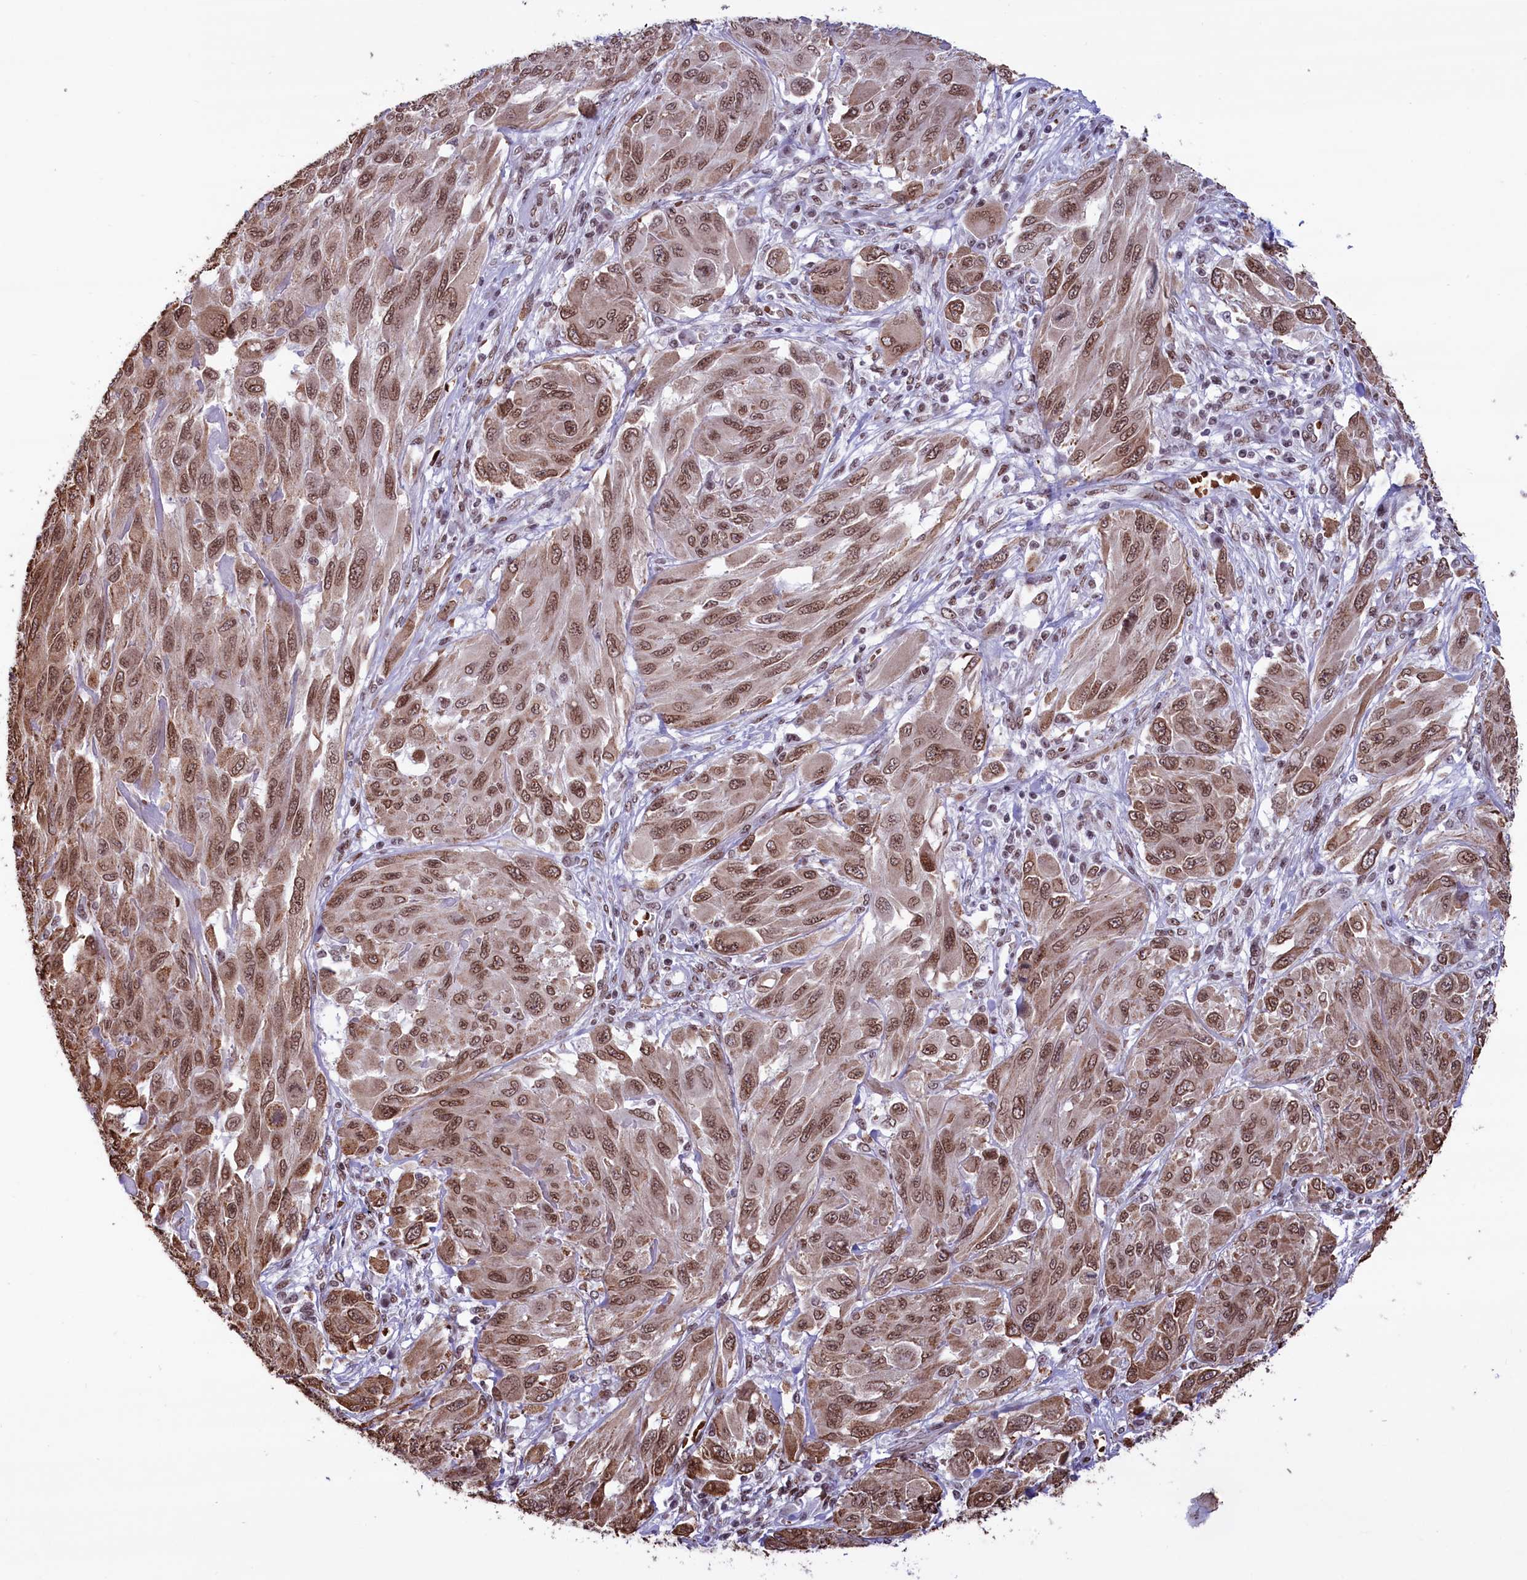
{"staining": {"intensity": "moderate", "quantity": ">75%", "location": "cytoplasmic/membranous,nuclear"}, "tissue": "melanoma", "cell_type": "Tumor cells", "image_type": "cancer", "snomed": [{"axis": "morphology", "description": "Malignant melanoma, NOS"}, {"axis": "topography", "description": "Skin"}], "caption": "High-magnification brightfield microscopy of malignant melanoma stained with DAB (brown) and counterstained with hematoxylin (blue). tumor cells exhibit moderate cytoplasmic/membranous and nuclear staining is seen in approximately>75% of cells.", "gene": "MPHOSPH8", "patient": {"sex": "female", "age": 91}}